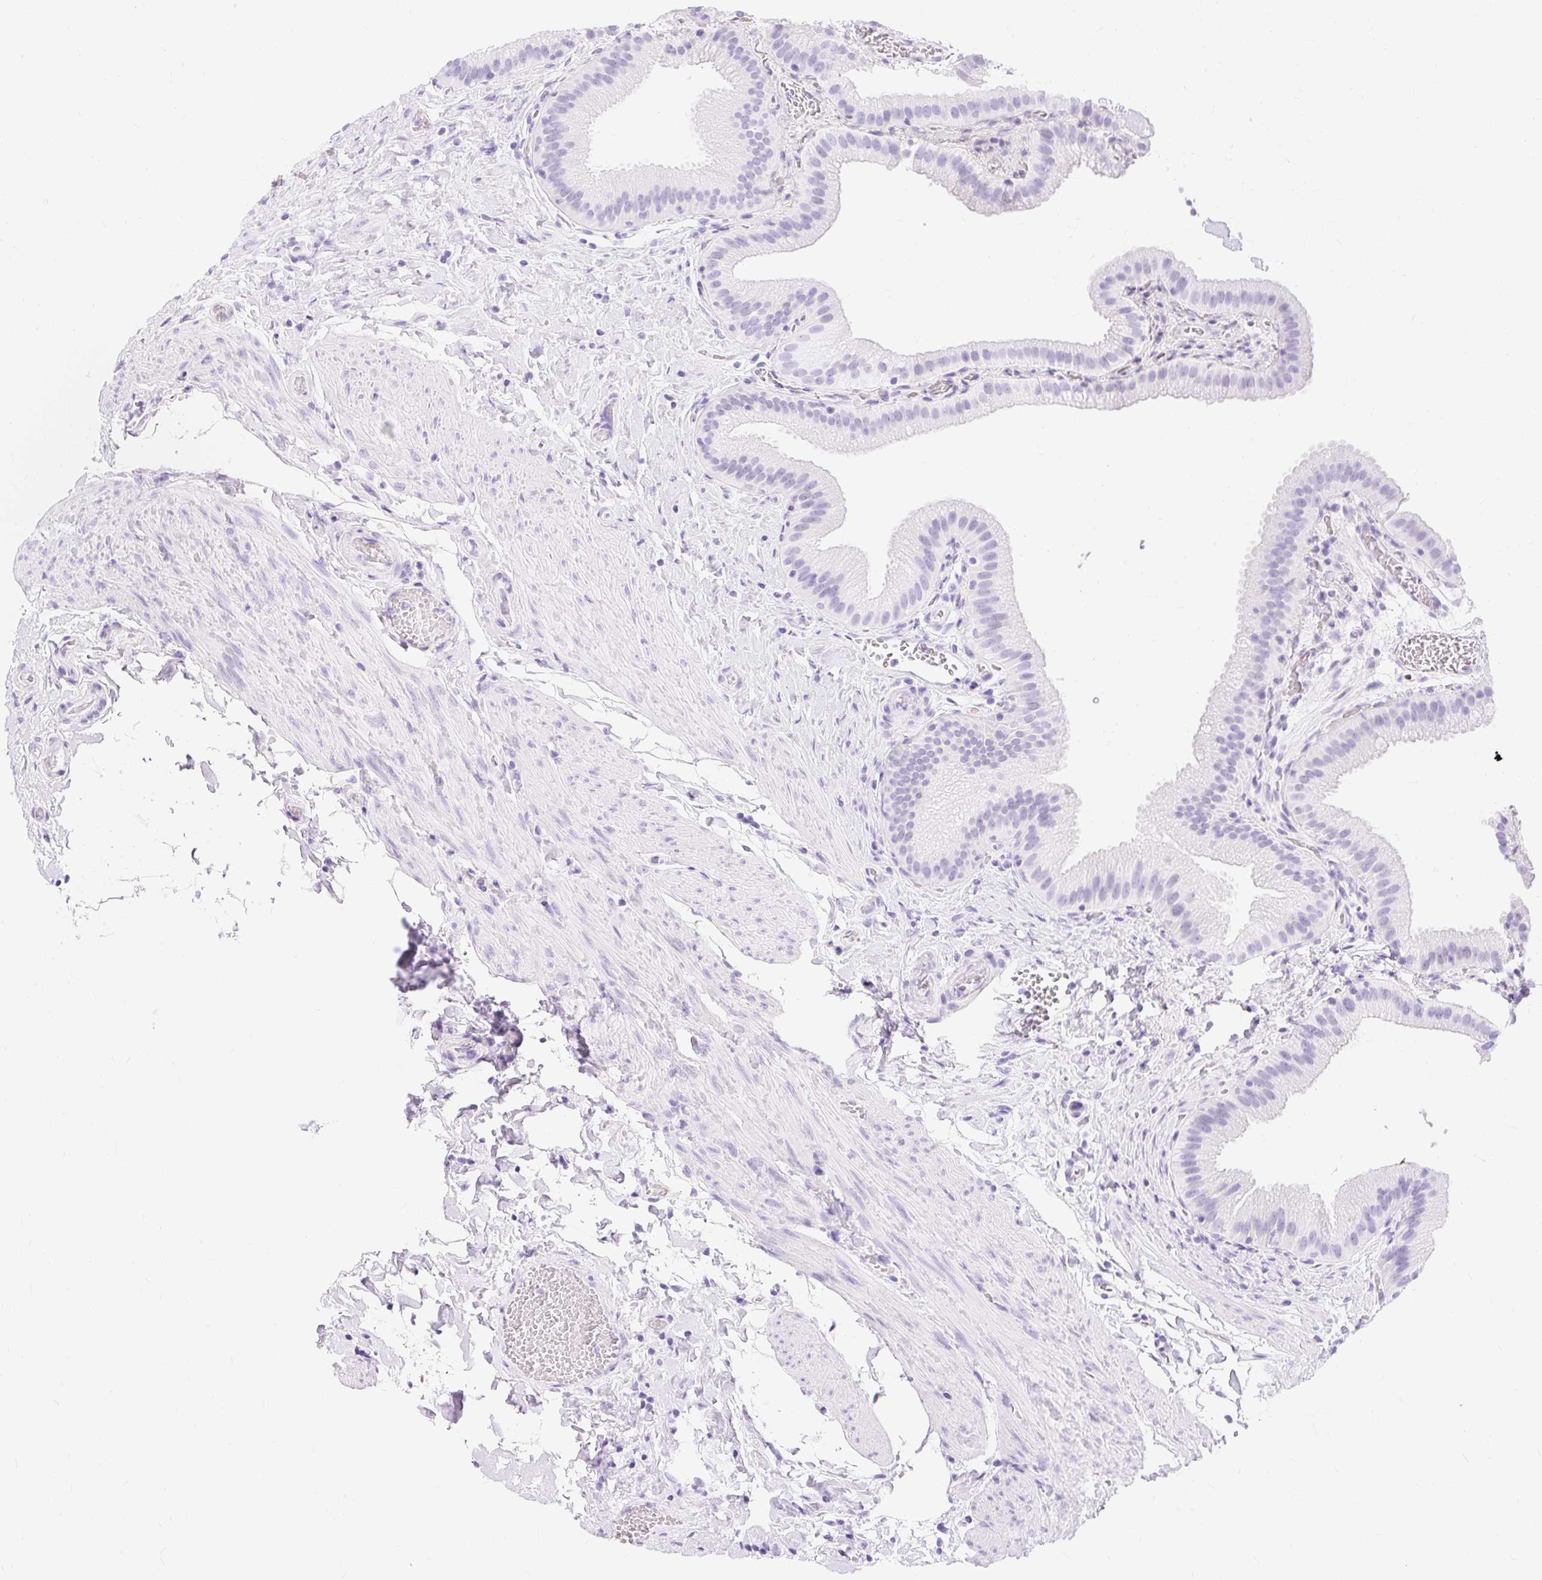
{"staining": {"intensity": "negative", "quantity": "none", "location": "none"}, "tissue": "gallbladder", "cell_type": "Glandular cells", "image_type": "normal", "snomed": [{"axis": "morphology", "description": "Normal tissue, NOS"}, {"axis": "topography", "description": "Gallbladder"}], "caption": "High power microscopy photomicrograph of an immunohistochemistry photomicrograph of benign gallbladder, revealing no significant positivity in glandular cells.", "gene": "MBP", "patient": {"sex": "female", "age": 63}}